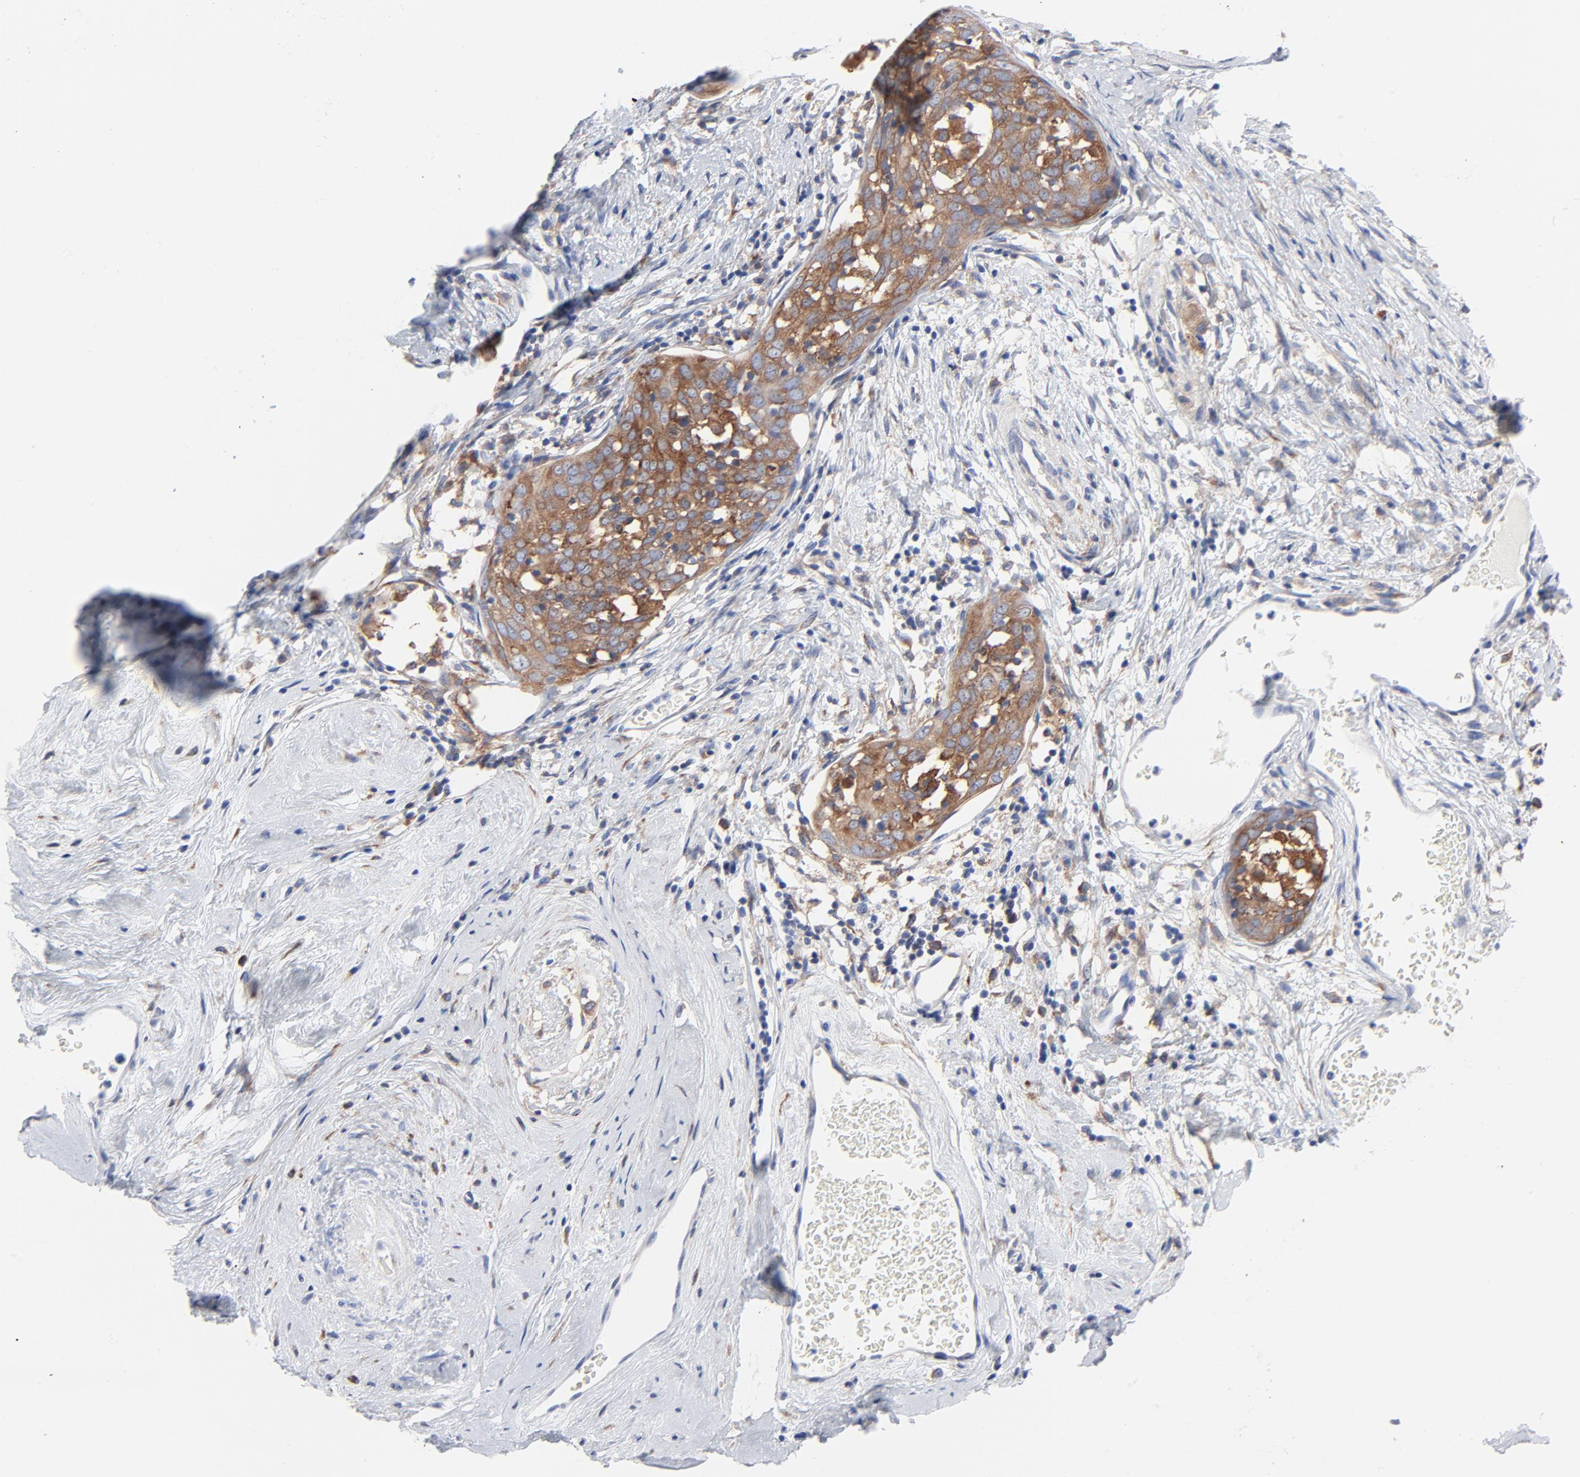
{"staining": {"intensity": "moderate", "quantity": ">75%", "location": "cytoplasmic/membranous"}, "tissue": "cervical cancer", "cell_type": "Tumor cells", "image_type": "cancer", "snomed": [{"axis": "morphology", "description": "Normal tissue, NOS"}, {"axis": "morphology", "description": "Squamous cell carcinoma, NOS"}, {"axis": "topography", "description": "Cervix"}], "caption": "This is a histology image of immunohistochemistry (IHC) staining of squamous cell carcinoma (cervical), which shows moderate staining in the cytoplasmic/membranous of tumor cells.", "gene": "STAT2", "patient": {"sex": "female", "age": 67}}